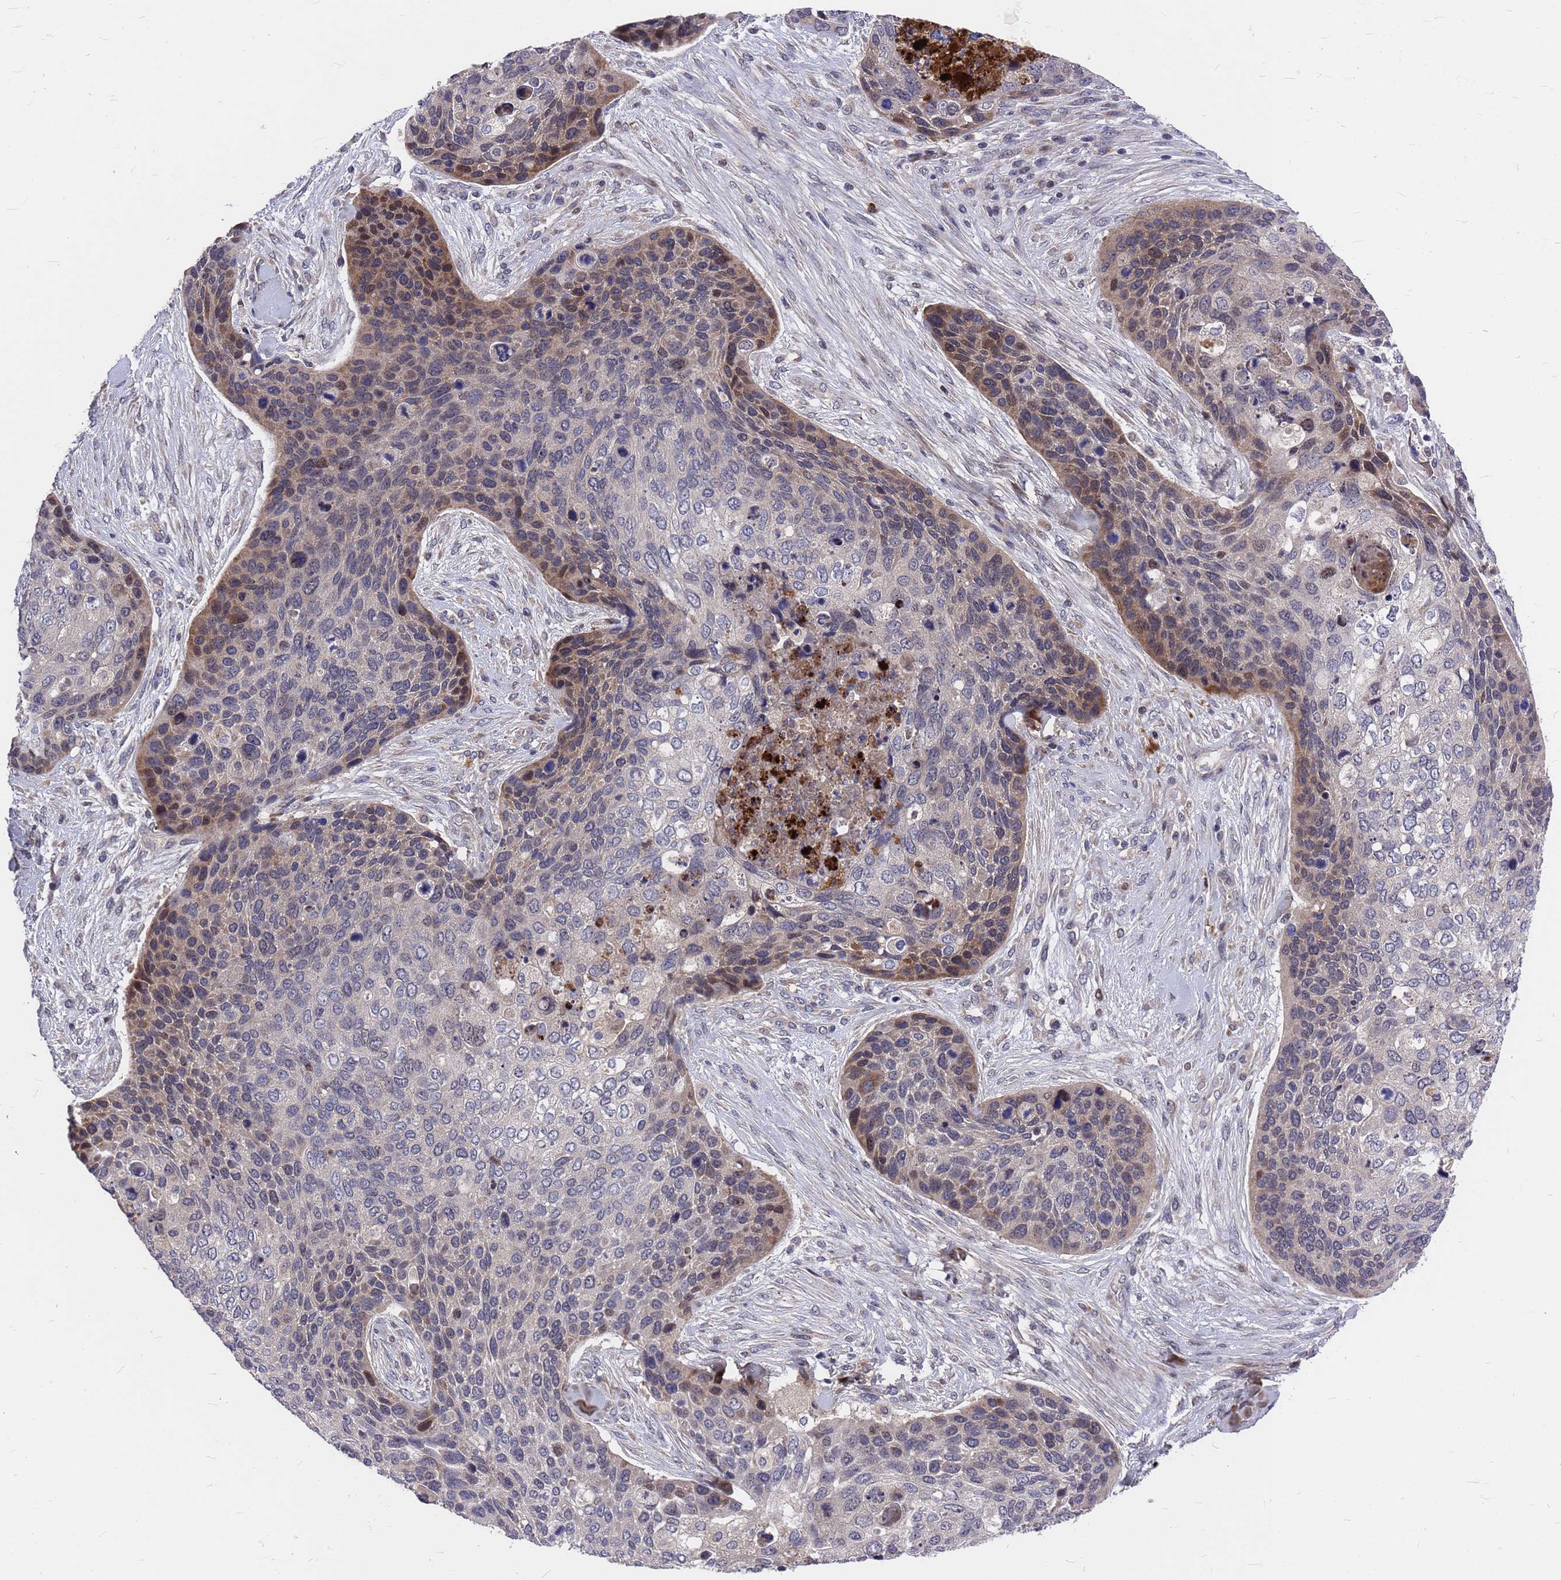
{"staining": {"intensity": "weak", "quantity": "<25%", "location": "cytoplasmic/membranous"}, "tissue": "skin cancer", "cell_type": "Tumor cells", "image_type": "cancer", "snomed": [{"axis": "morphology", "description": "Basal cell carcinoma"}, {"axis": "topography", "description": "Skin"}], "caption": "An immunohistochemistry (IHC) image of skin cancer is shown. There is no staining in tumor cells of skin cancer.", "gene": "ZNF717", "patient": {"sex": "female", "age": 74}}